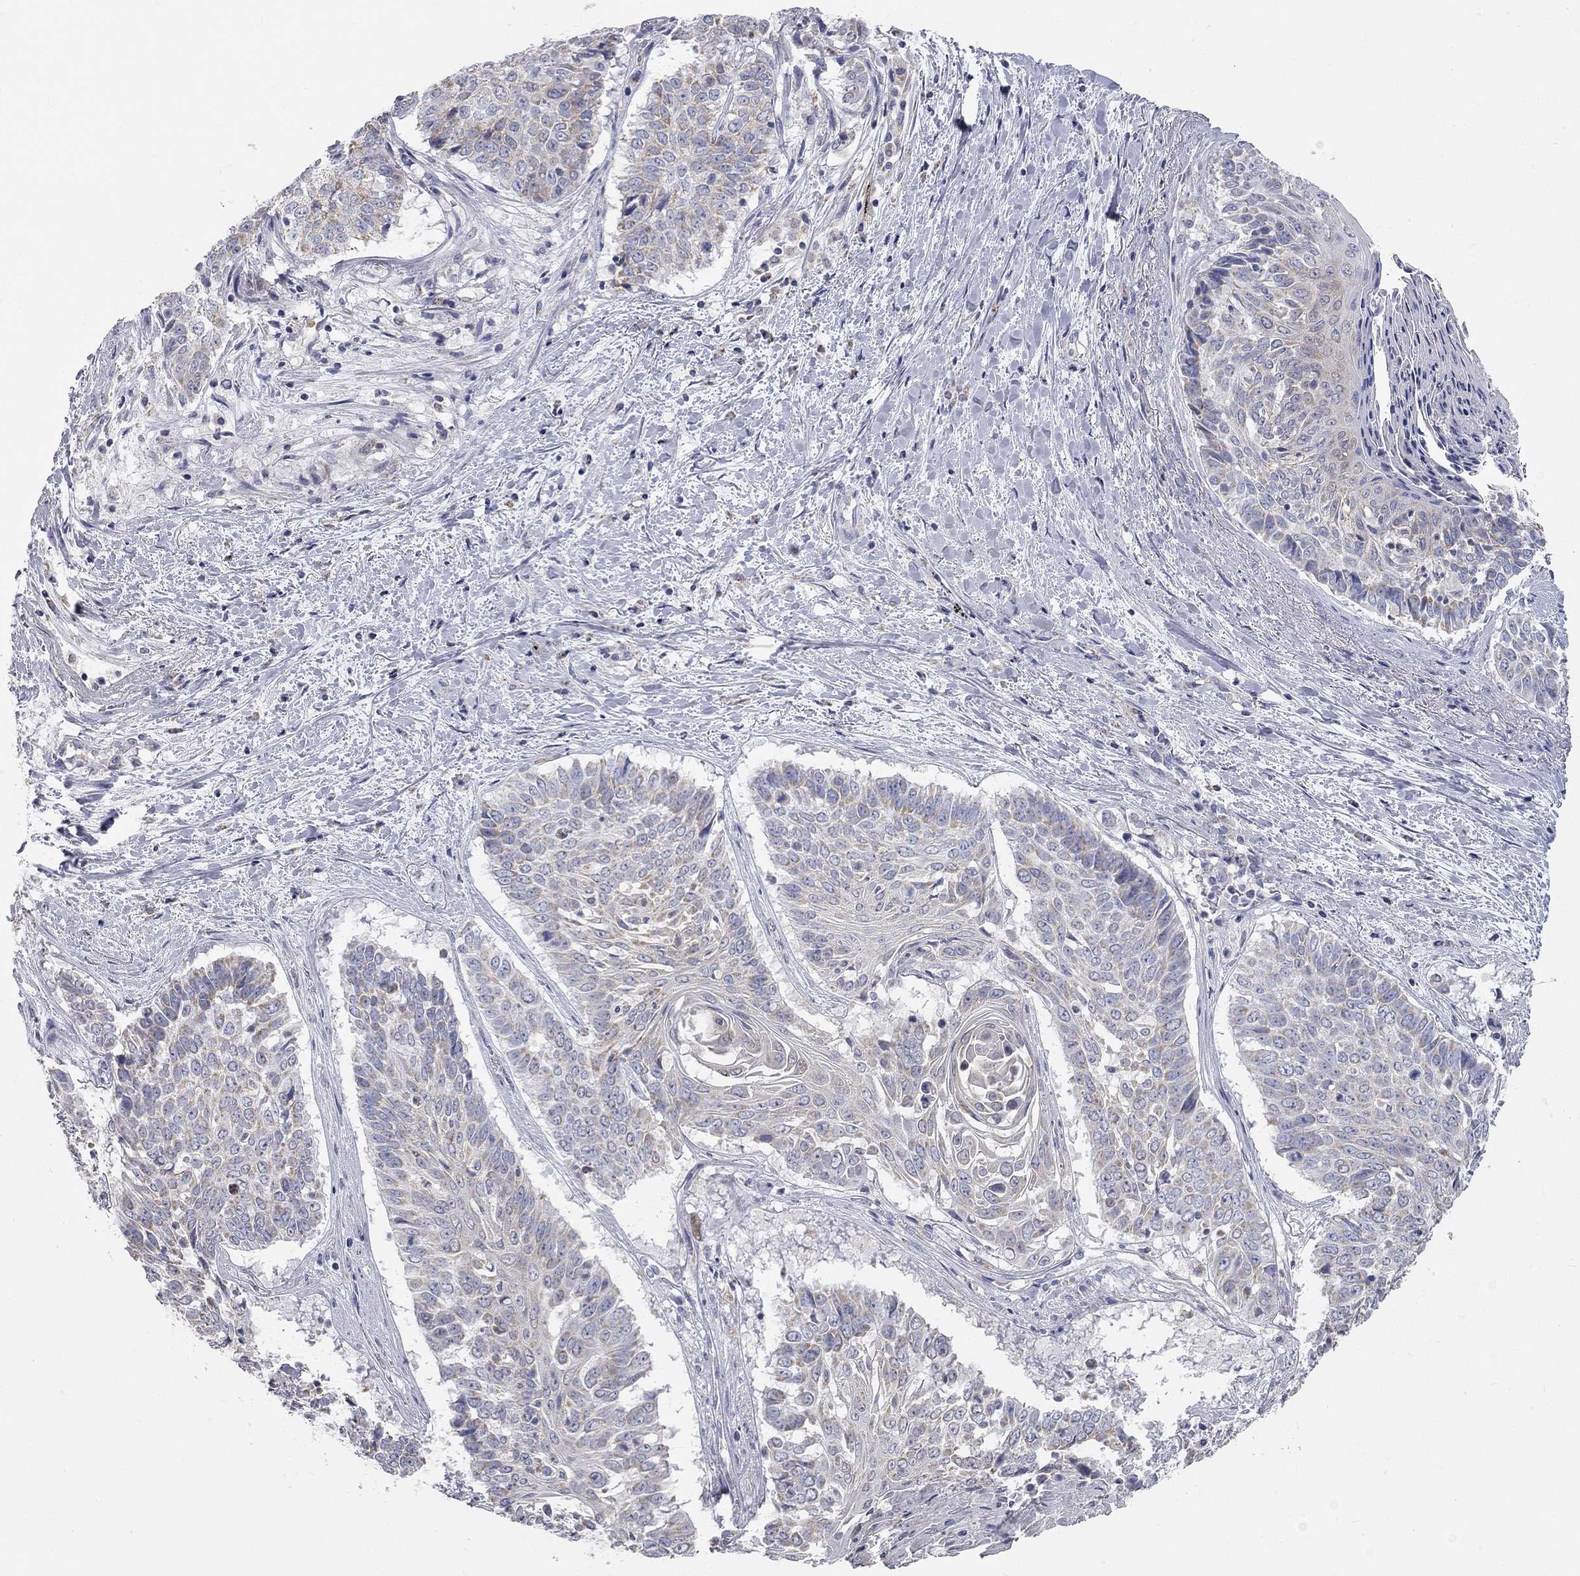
{"staining": {"intensity": "moderate", "quantity": "<25%", "location": "cytoplasmic/membranous"}, "tissue": "lung cancer", "cell_type": "Tumor cells", "image_type": "cancer", "snomed": [{"axis": "morphology", "description": "Squamous cell carcinoma, NOS"}, {"axis": "topography", "description": "Lung"}], "caption": "This histopathology image demonstrates lung cancer stained with immunohistochemistry to label a protein in brown. The cytoplasmic/membranous of tumor cells show moderate positivity for the protein. Nuclei are counter-stained blue.", "gene": "CFAP161", "patient": {"sex": "male", "age": 64}}